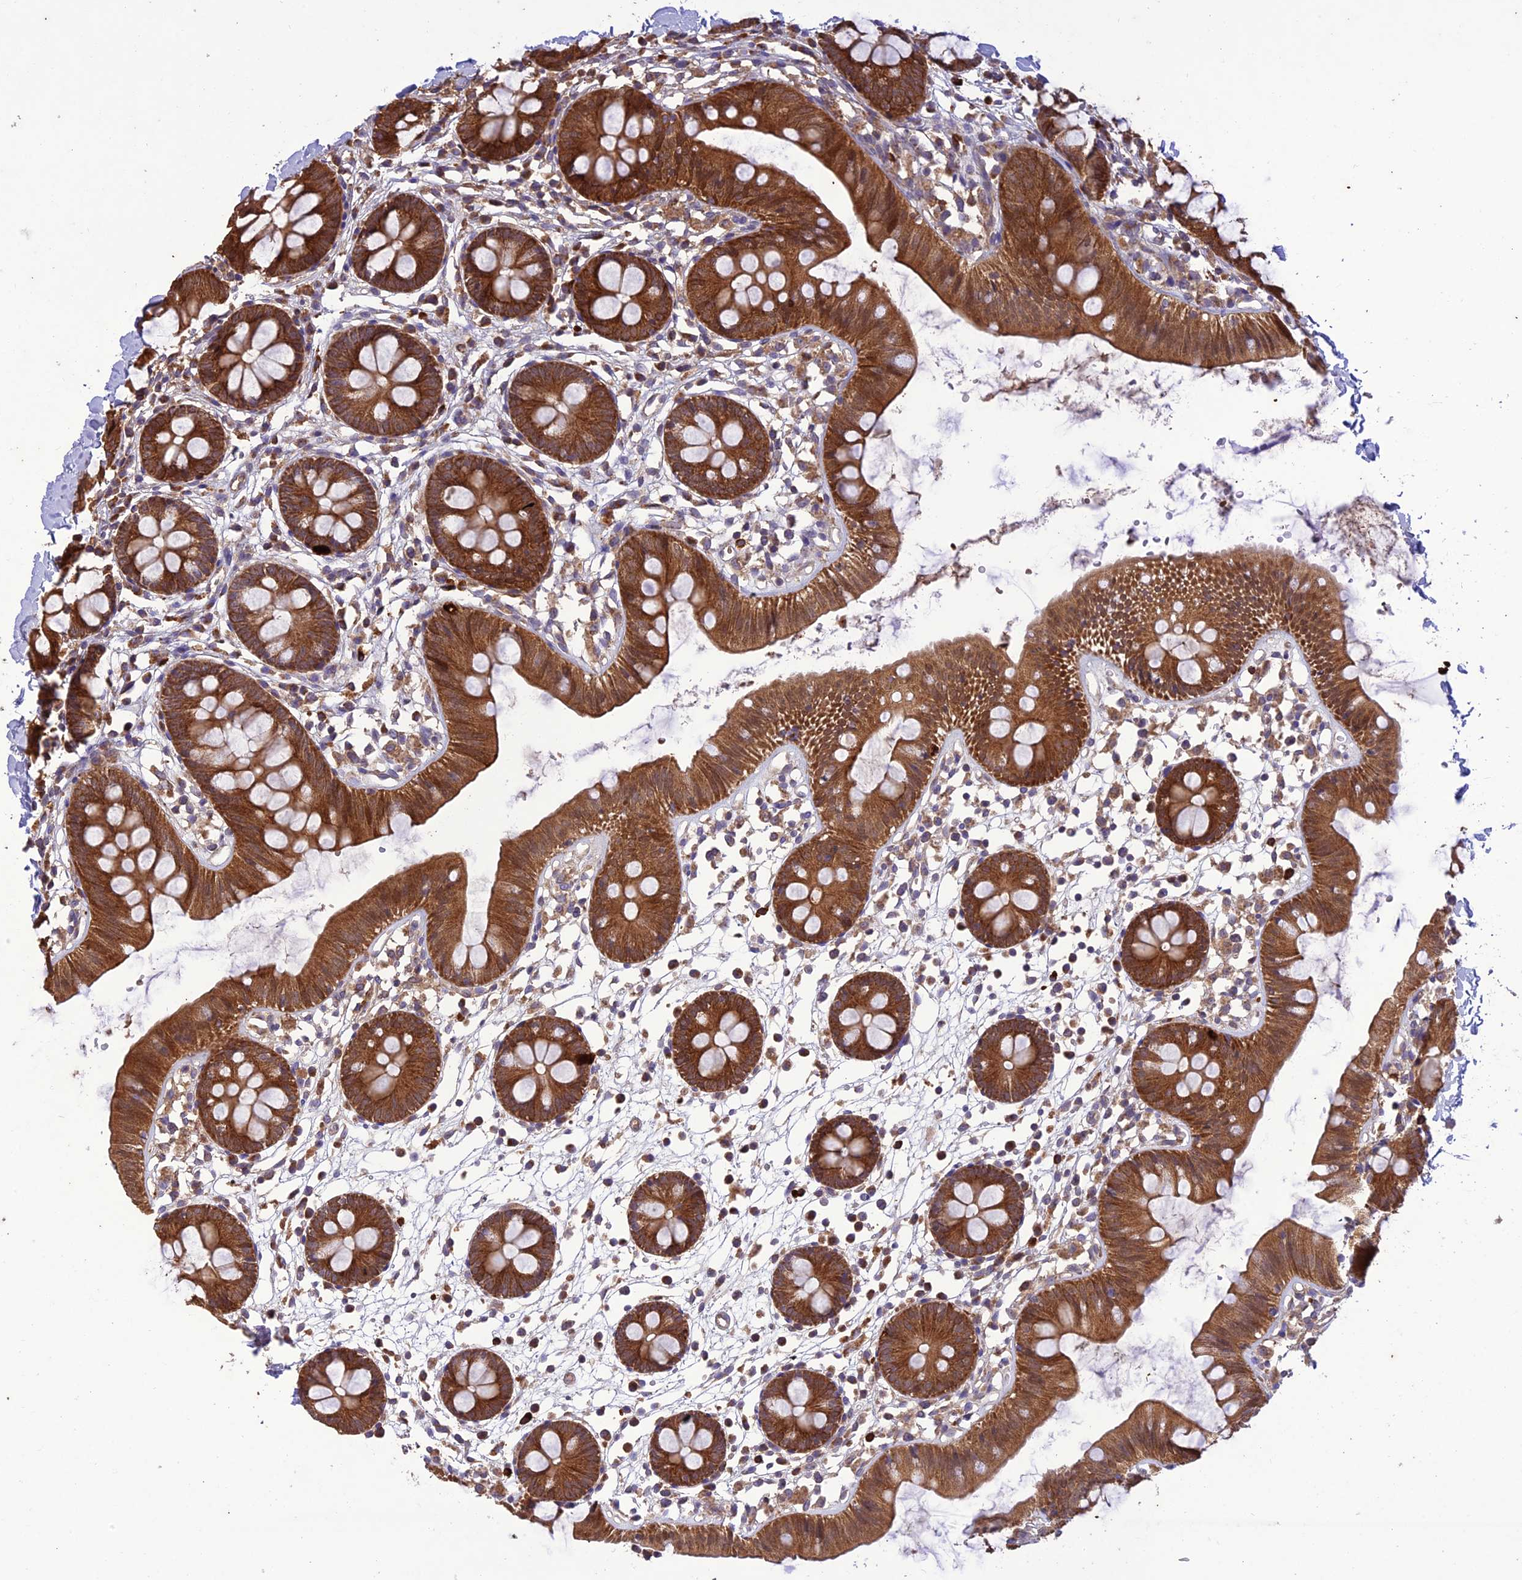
{"staining": {"intensity": "moderate", "quantity": ">75%", "location": "cytoplasmic/membranous"}, "tissue": "colon", "cell_type": "Endothelial cells", "image_type": "normal", "snomed": [{"axis": "morphology", "description": "Normal tissue, NOS"}, {"axis": "topography", "description": "Colon"}], "caption": "Endothelial cells reveal medium levels of moderate cytoplasmic/membranous expression in about >75% of cells in unremarkable human colon.", "gene": "NDUFAF1", "patient": {"sex": "male", "age": 56}}